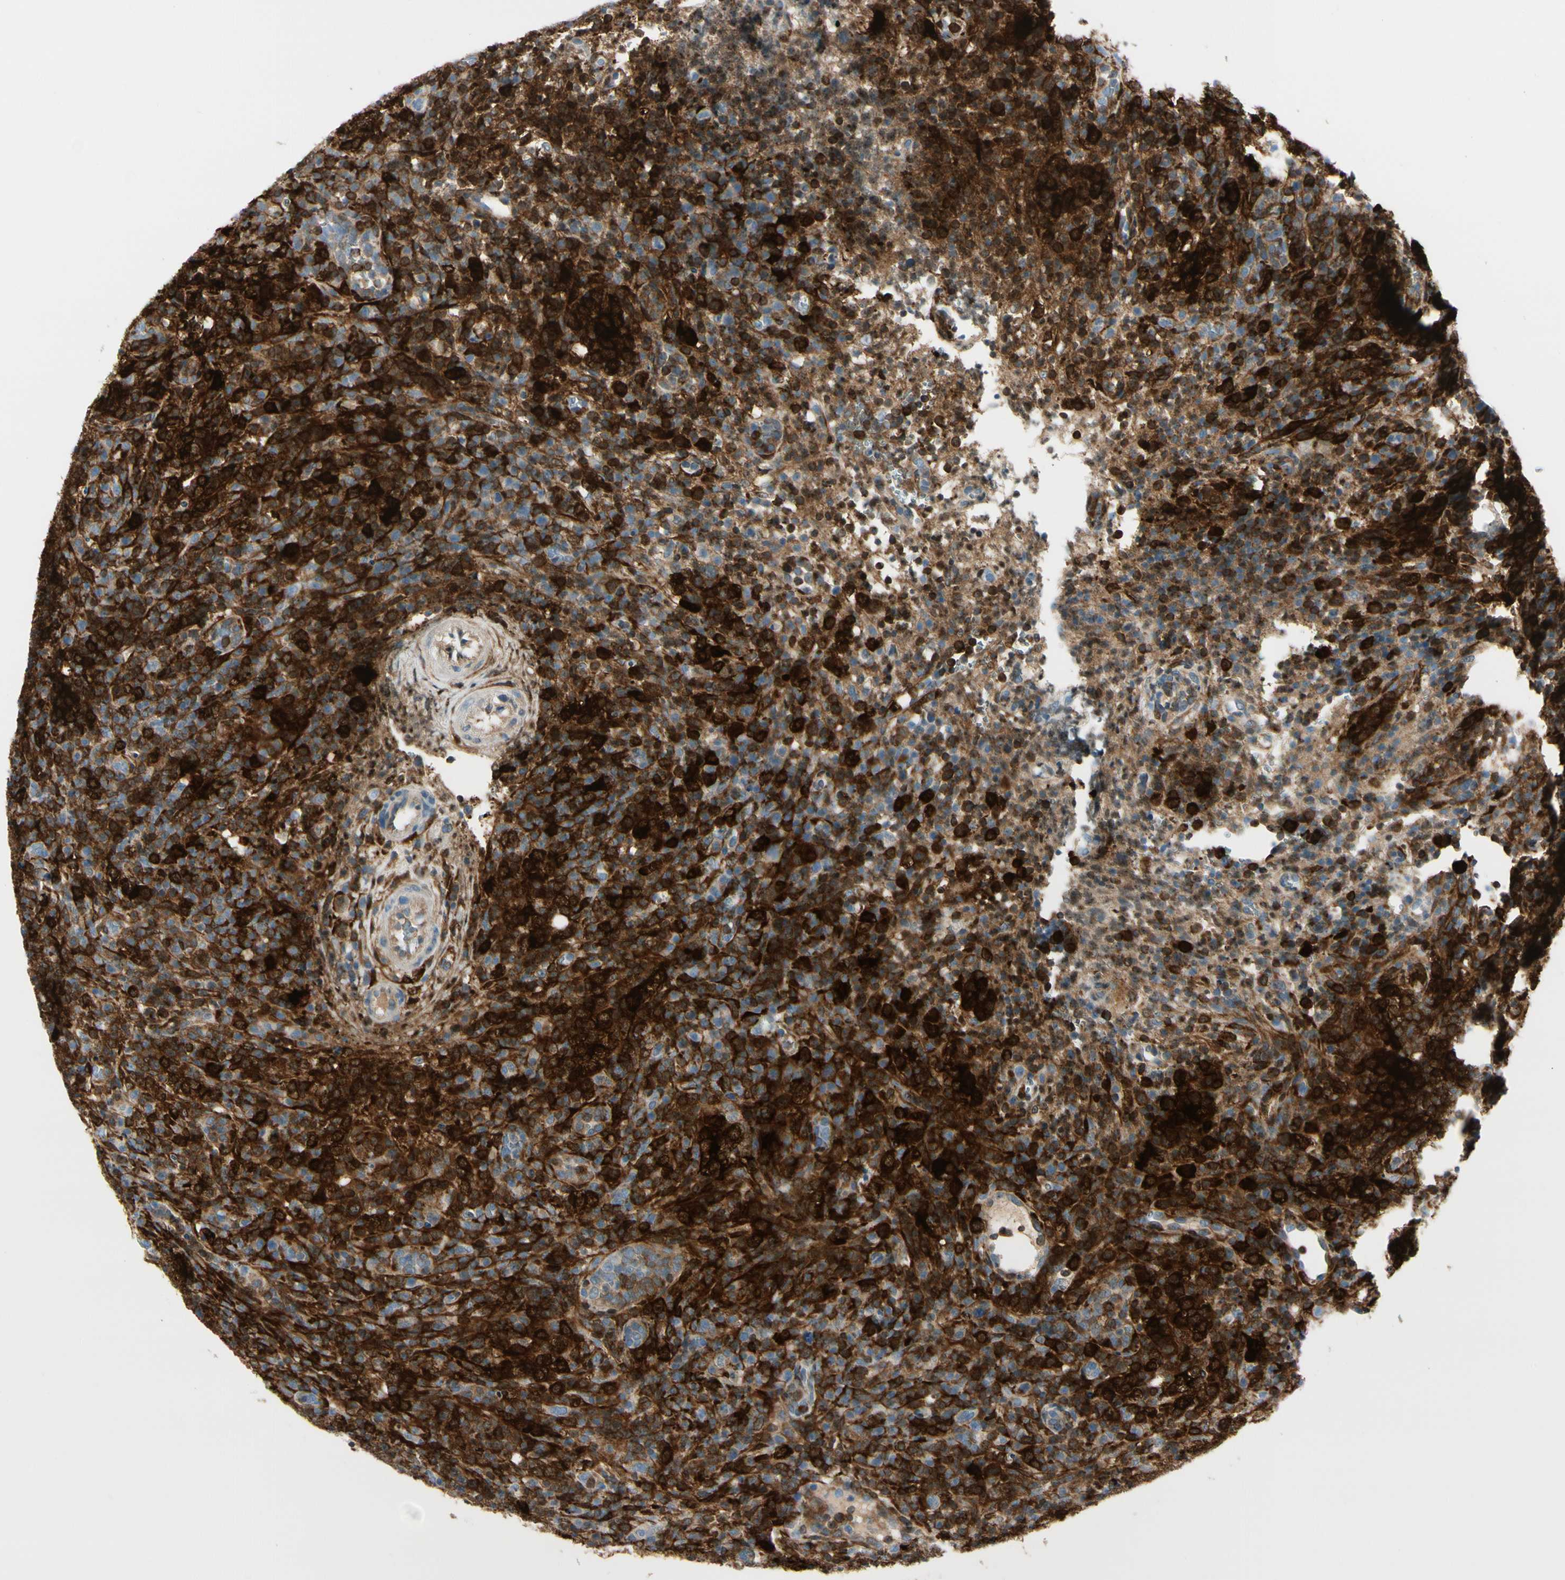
{"staining": {"intensity": "strong", "quantity": ">75%", "location": "cytoplasmic/membranous"}, "tissue": "lymphoma", "cell_type": "Tumor cells", "image_type": "cancer", "snomed": [{"axis": "morphology", "description": "Malignant lymphoma, non-Hodgkin's type, High grade"}, {"axis": "topography", "description": "Lymph node"}], "caption": "Lymphoma was stained to show a protein in brown. There is high levels of strong cytoplasmic/membranous expression in about >75% of tumor cells. (Brightfield microscopy of DAB IHC at high magnification).", "gene": "TRAF1", "patient": {"sex": "female", "age": 76}}